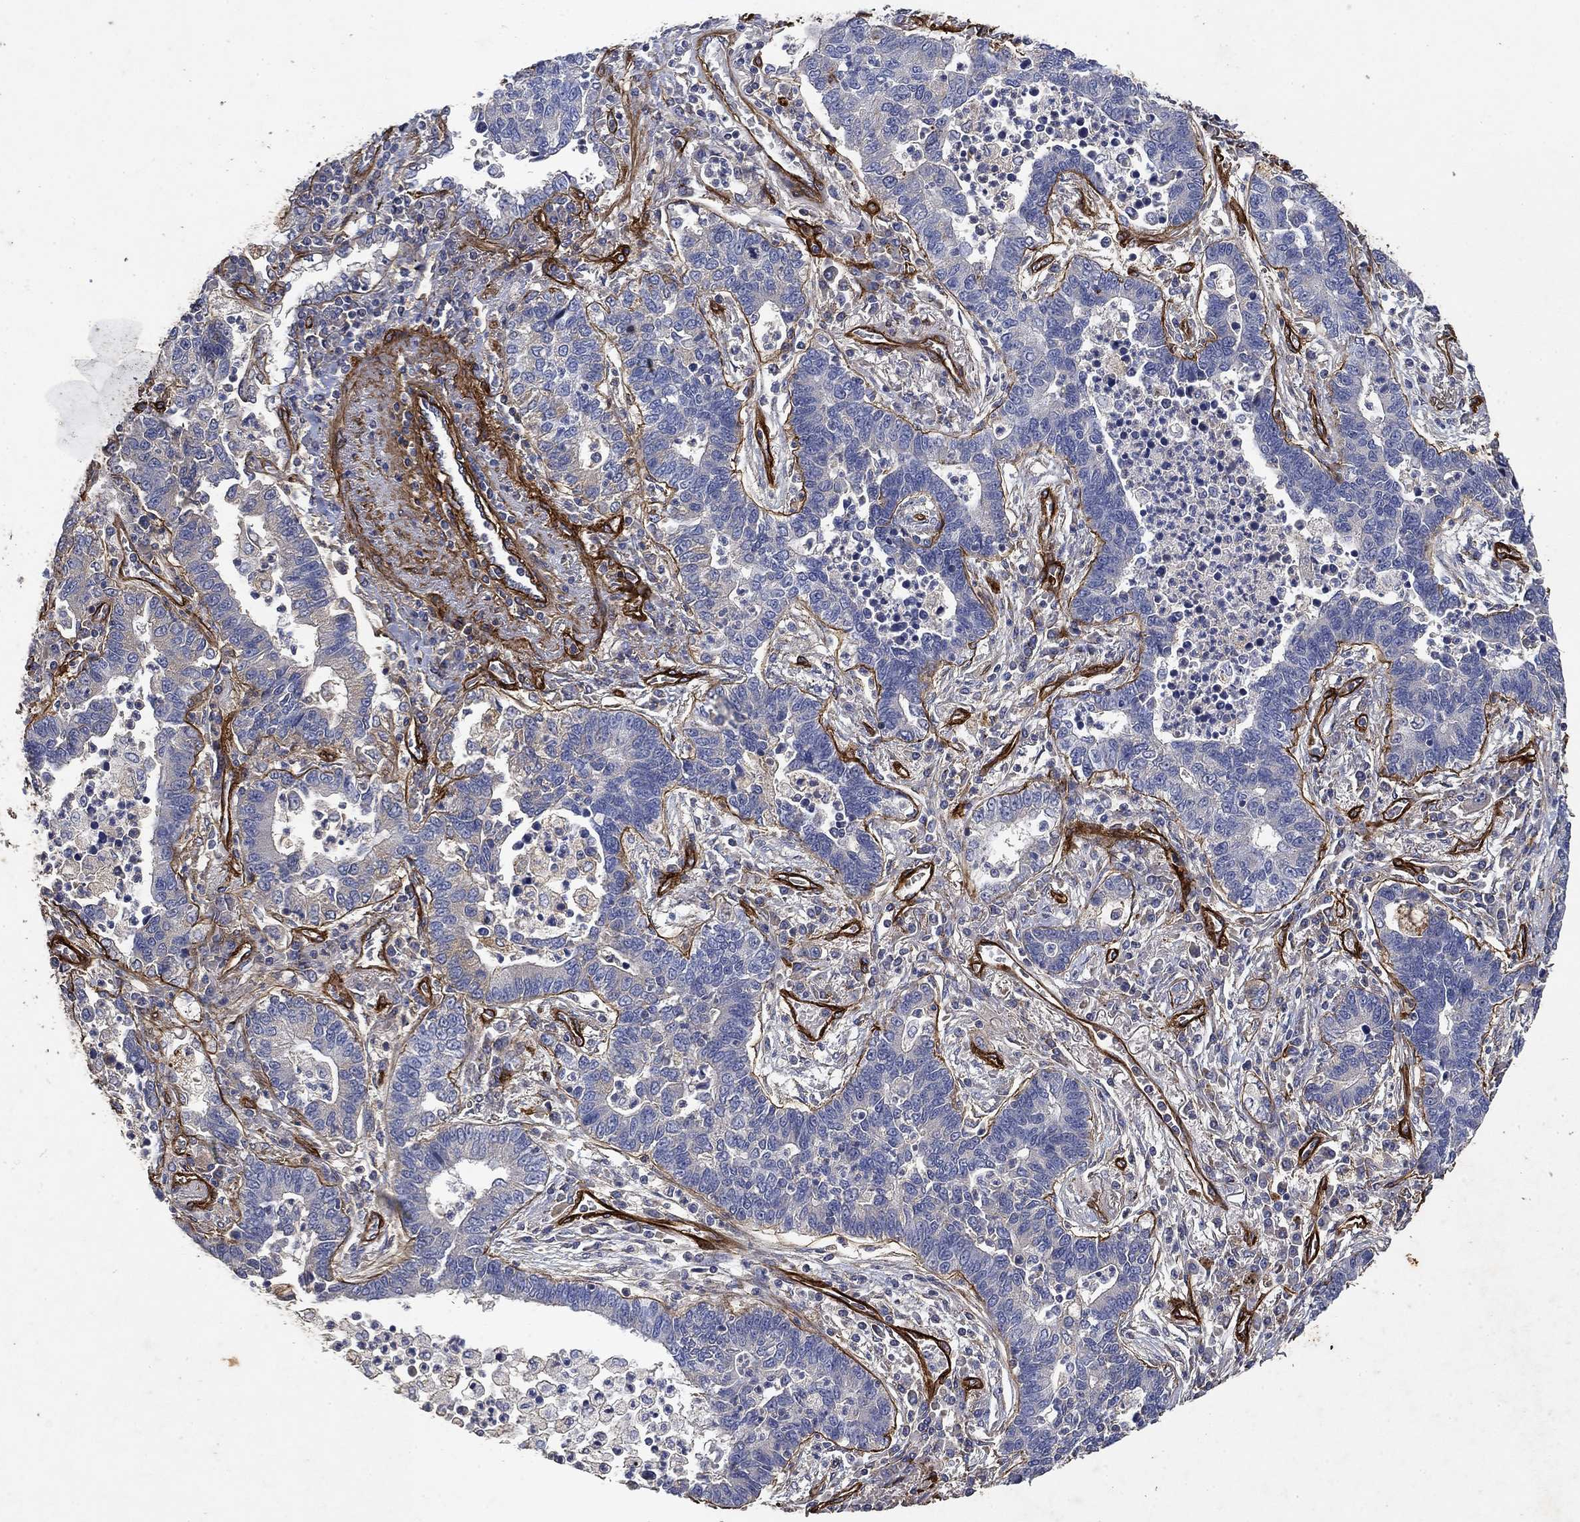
{"staining": {"intensity": "negative", "quantity": "none", "location": "none"}, "tissue": "lung cancer", "cell_type": "Tumor cells", "image_type": "cancer", "snomed": [{"axis": "morphology", "description": "Adenocarcinoma, NOS"}, {"axis": "topography", "description": "Lung"}], "caption": "Immunohistochemical staining of human adenocarcinoma (lung) demonstrates no significant staining in tumor cells. (DAB immunohistochemistry (IHC) with hematoxylin counter stain).", "gene": "COL4A2", "patient": {"sex": "female", "age": 57}}